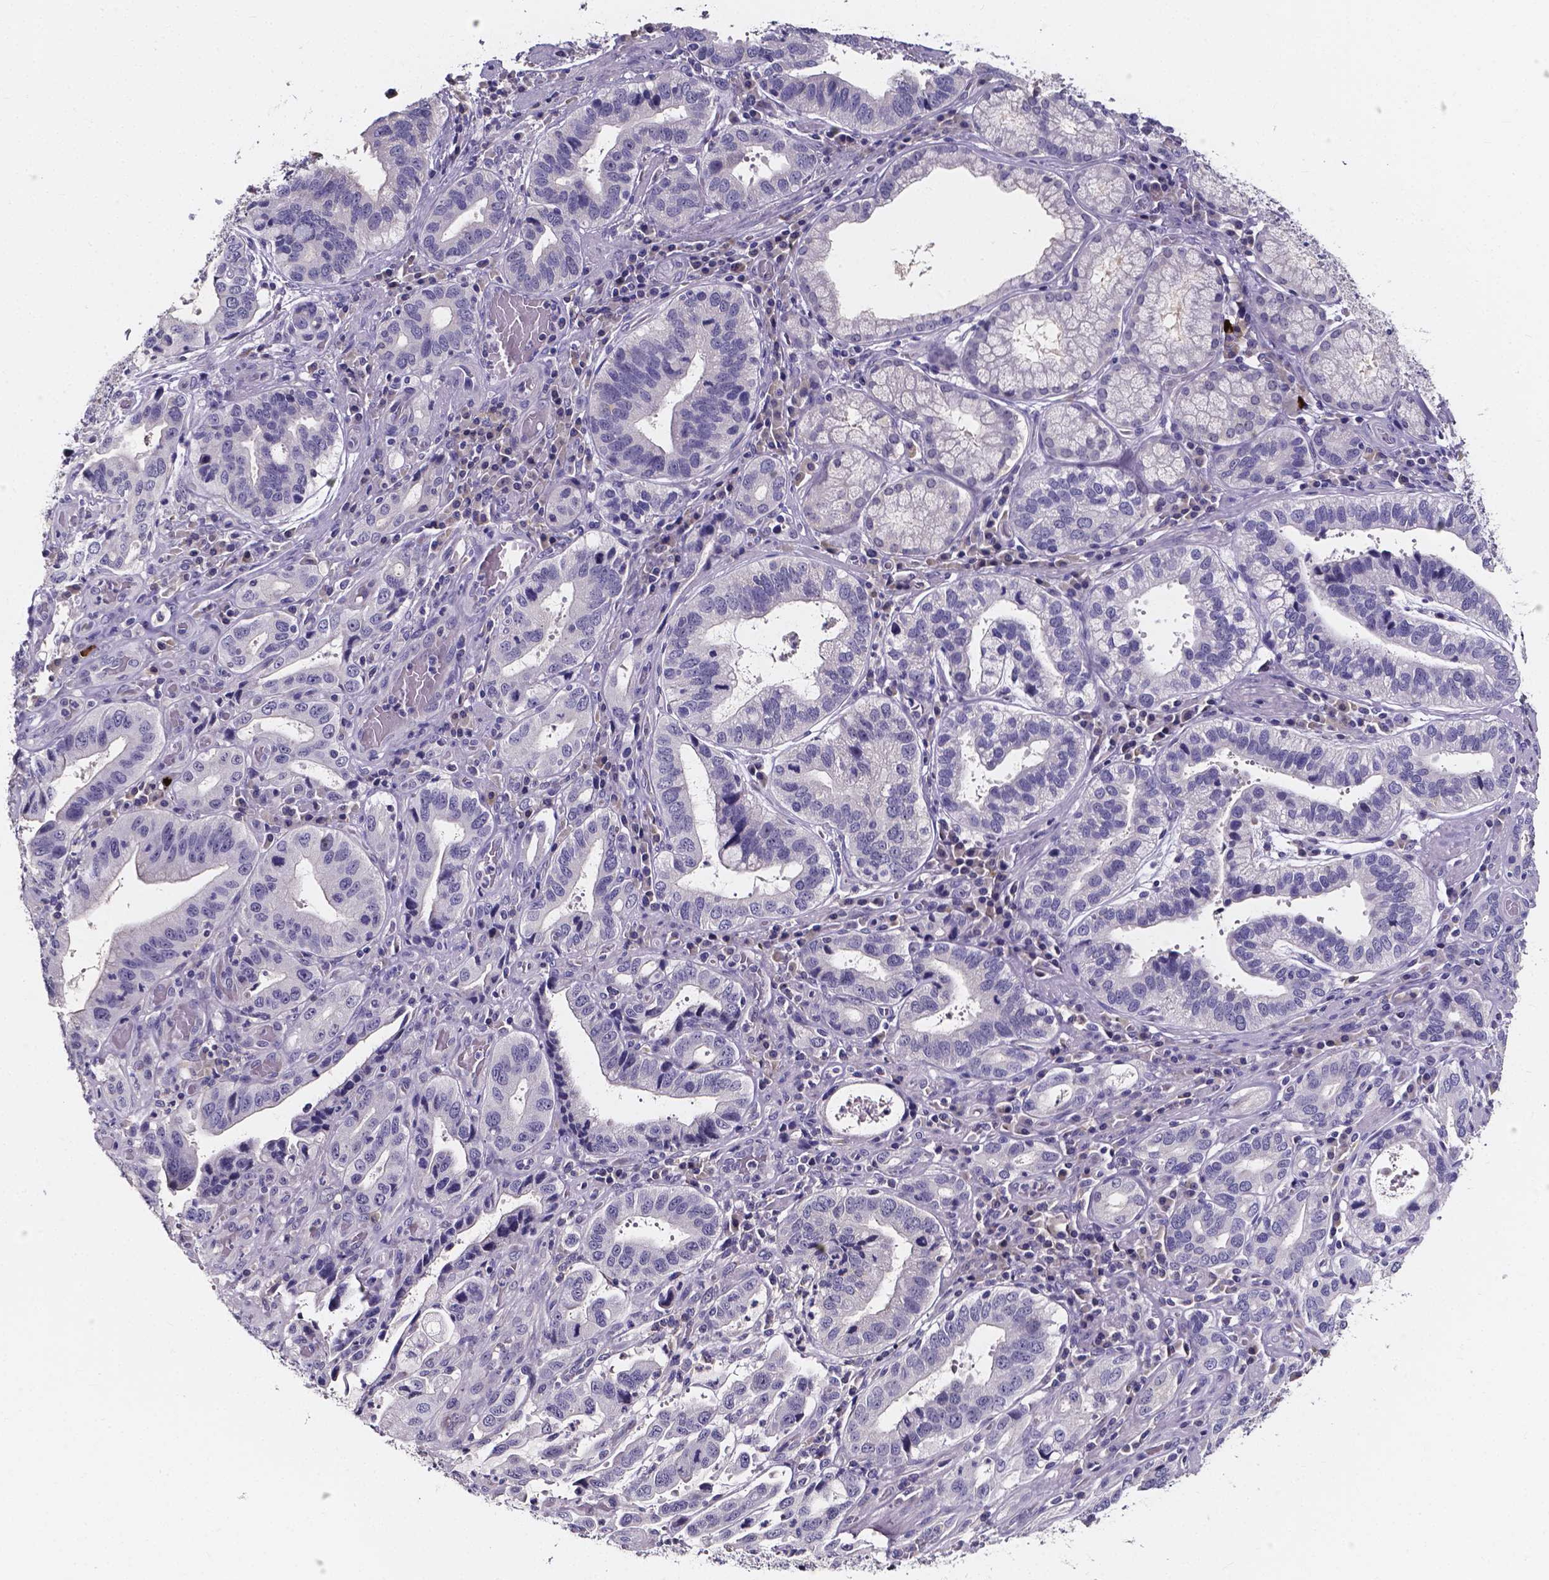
{"staining": {"intensity": "negative", "quantity": "none", "location": "none"}, "tissue": "stomach cancer", "cell_type": "Tumor cells", "image_type": "cancer", "snomed": [{"axis": "morphology", "description": "Adenocarcinoma, NOS"}, {"axis": "topography", "description": "Stomach, lower"}], "caption": "Immunohistochemistry image of stomach adenocarcinoma stained for a protein (brown), which demonstrates no positivity in tumor cells.", "gene": "SPOCD1", "patient": {"sex": "female", "age": 76}}